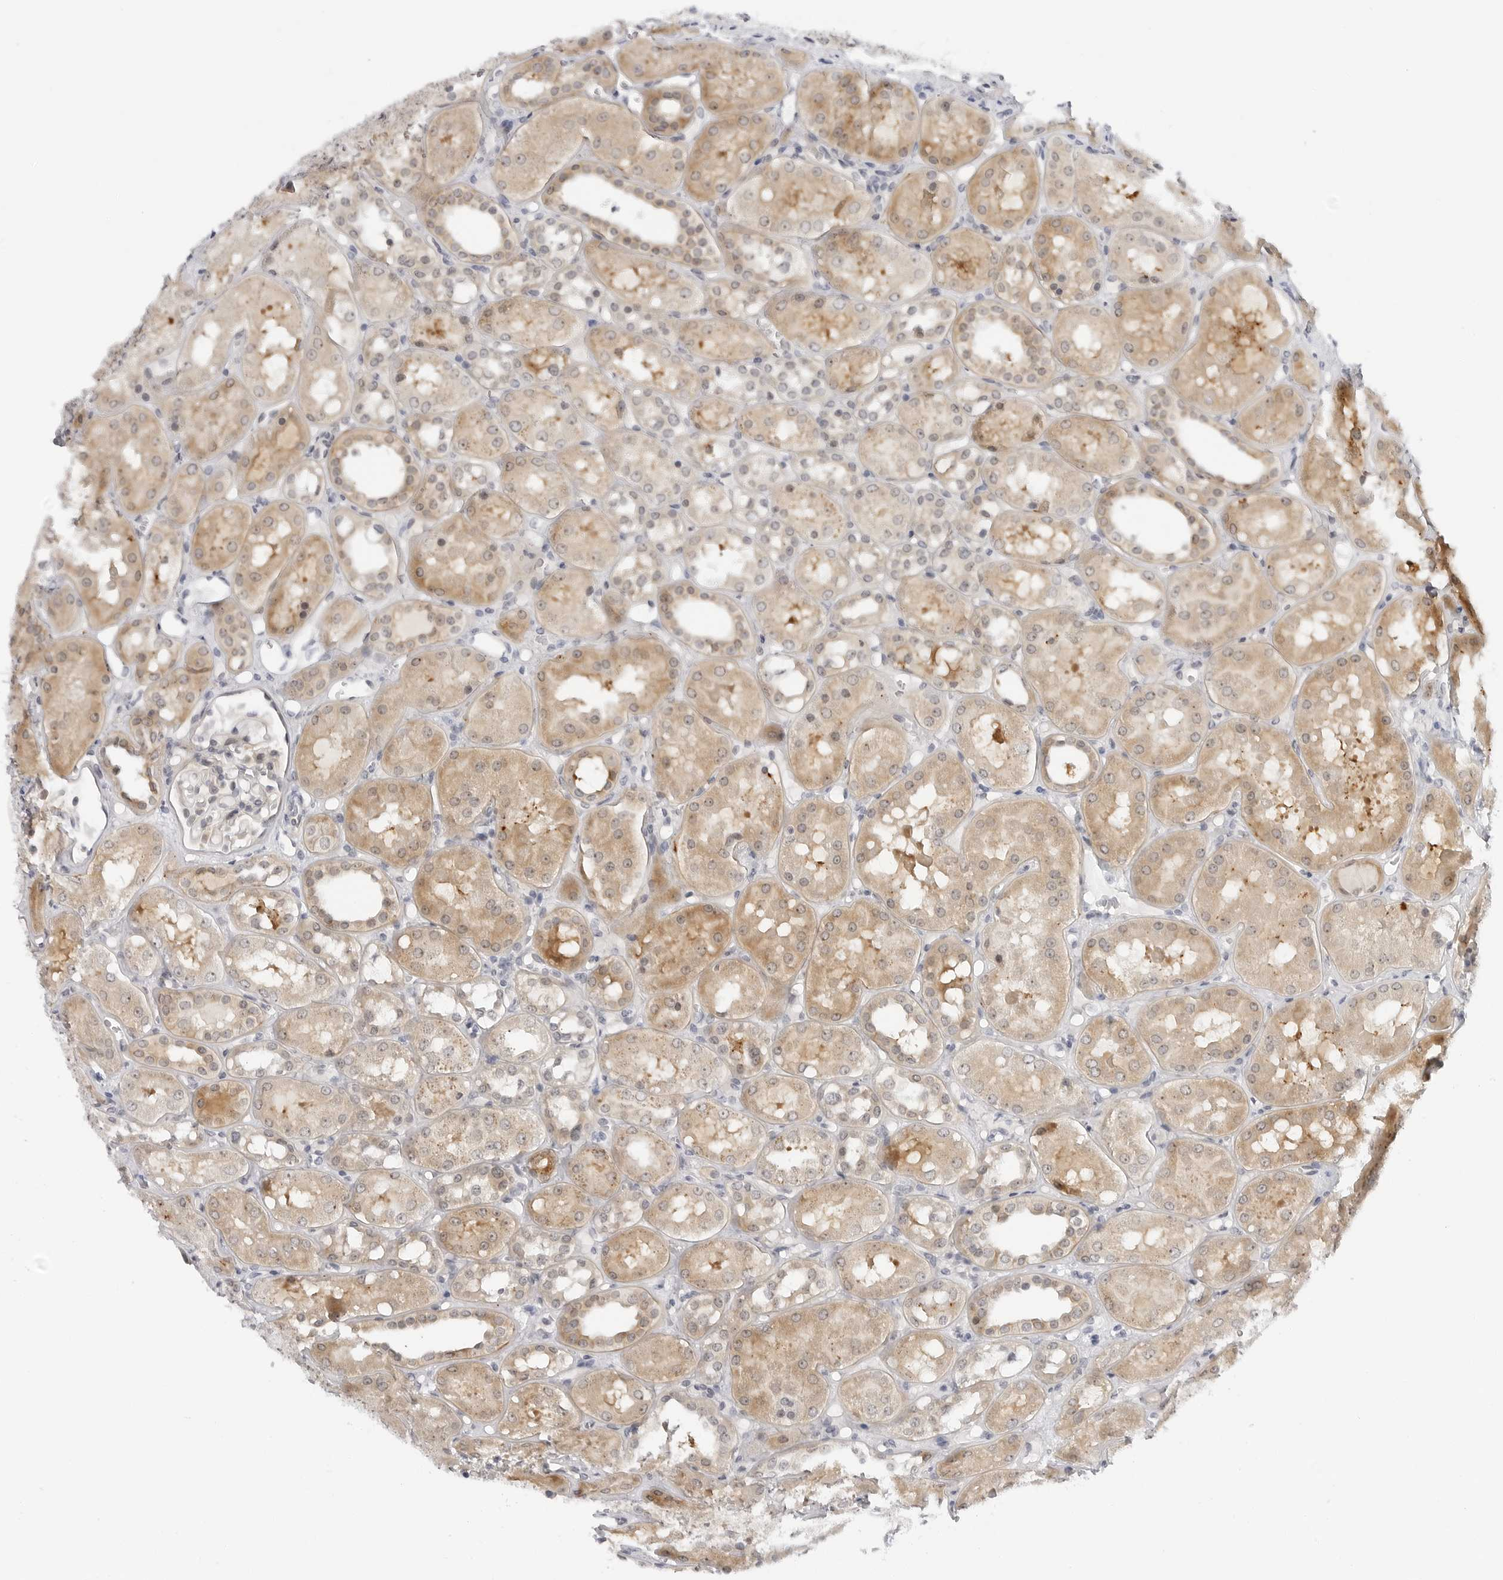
{"staining": {"intensity": "negative", "quantity": "none", "location": "none"}, "tissue": "kidney", "cell_type": "Cells in glomeruli", "image_type": "normal", "snomed": [{"axis": "morphology", "description": "Normal tissue, NOS"}, {"axis": "topography", "description": "Kidney"}], "caption": "The micrograph exhibits no significant expression in cells in glomeruli of kidney. (DAB (3,3'-diaminobenzidine) immunohistochemistry visualized using brightfield microscopy, high magnification).", "gene": "MAP2K5", "patient": {"sex": "male", "age": 16}}